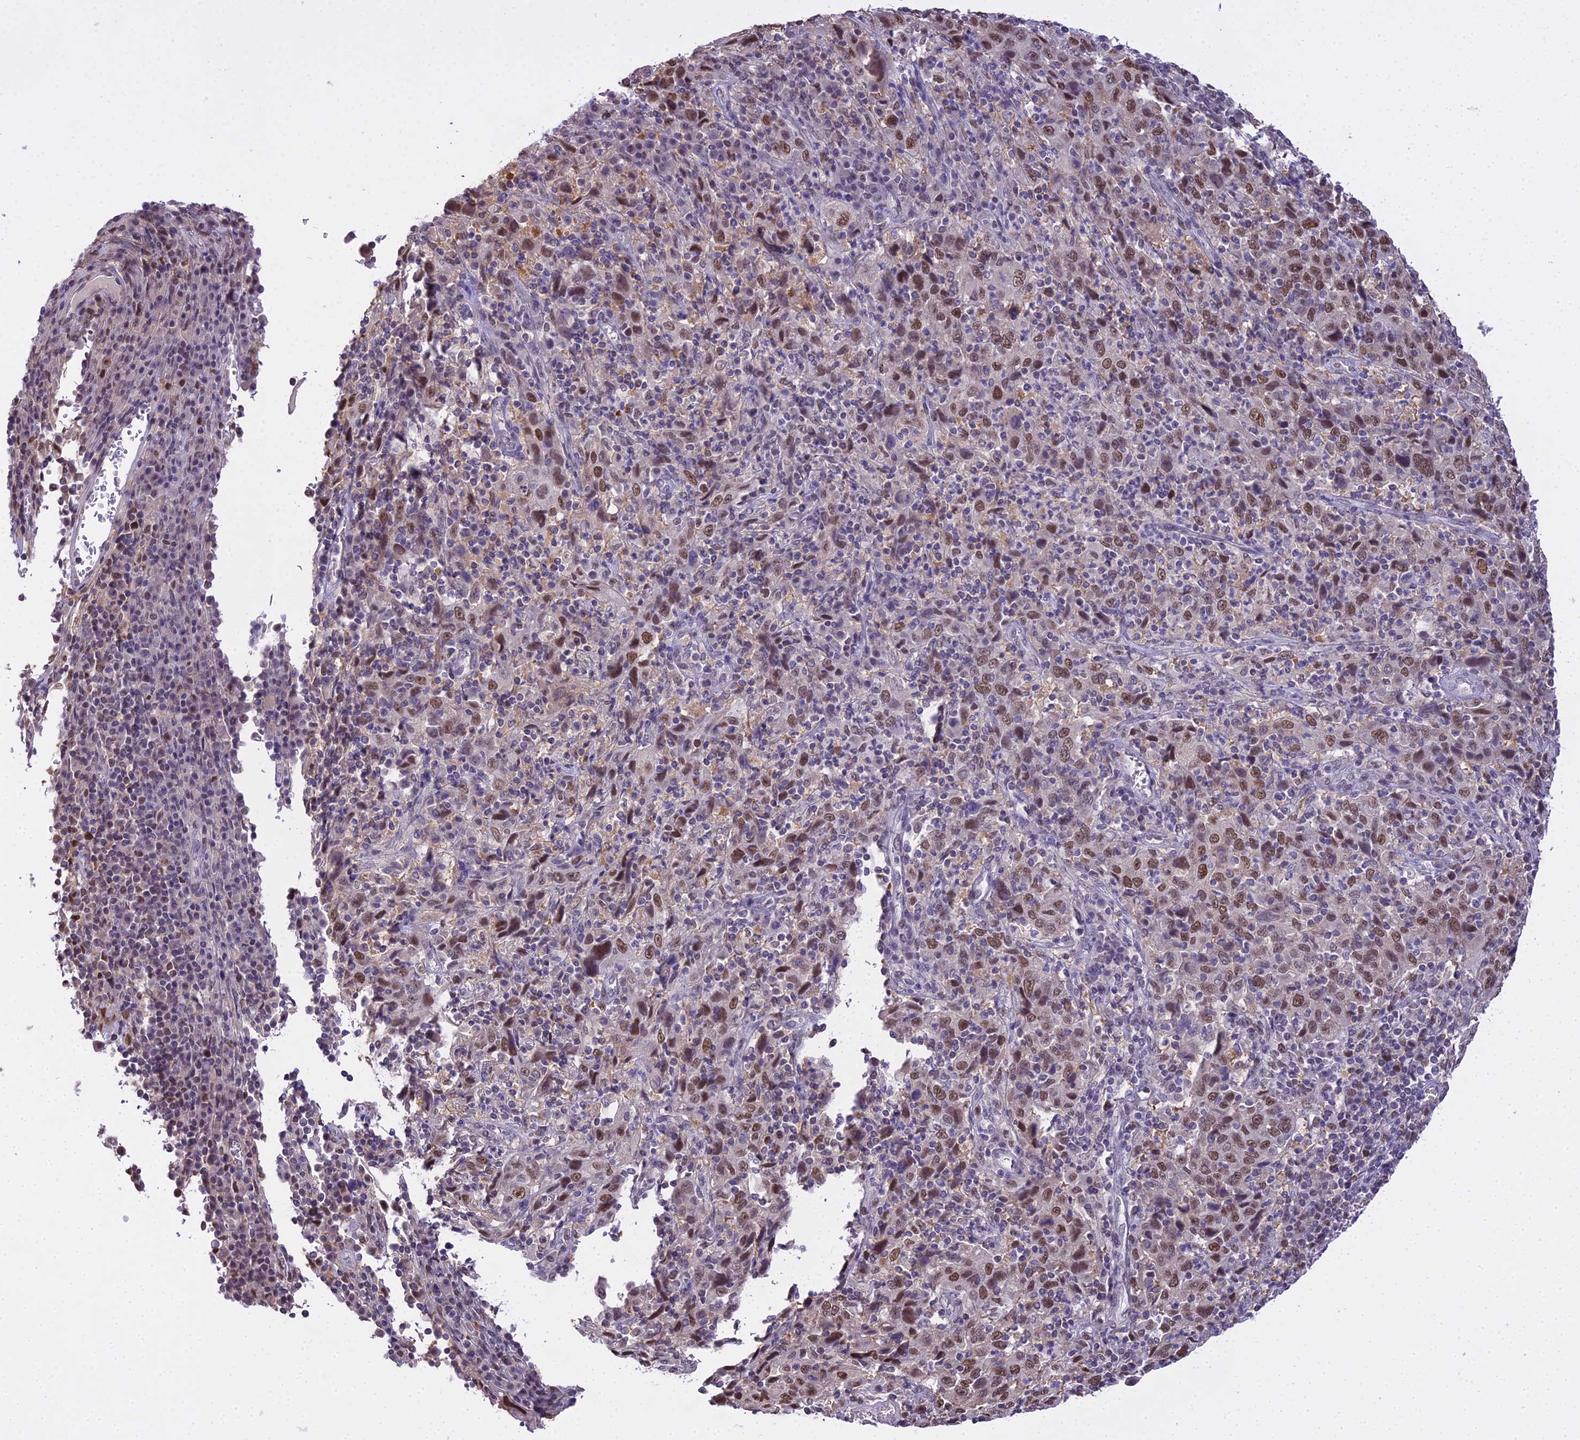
{"staining": {"intensity": "moderate", "quantity": "25%-75%", "location": "nuclear"}, "tissue": "cervical cancer", "cell_type": "Tumor cells", "image_type": "cancer", "snomed": [{"axis": "morphology", "description": "Squamous cell carcinoma, NOS"}, {"axis": "topography", "description": "Cervix"}], "caption": "Cervical cancer stained with a protein marker demonstrates moderate staining in tumor cells.", "gene": "MAT2A", "patient": {"sex": "female", "age": 46}}